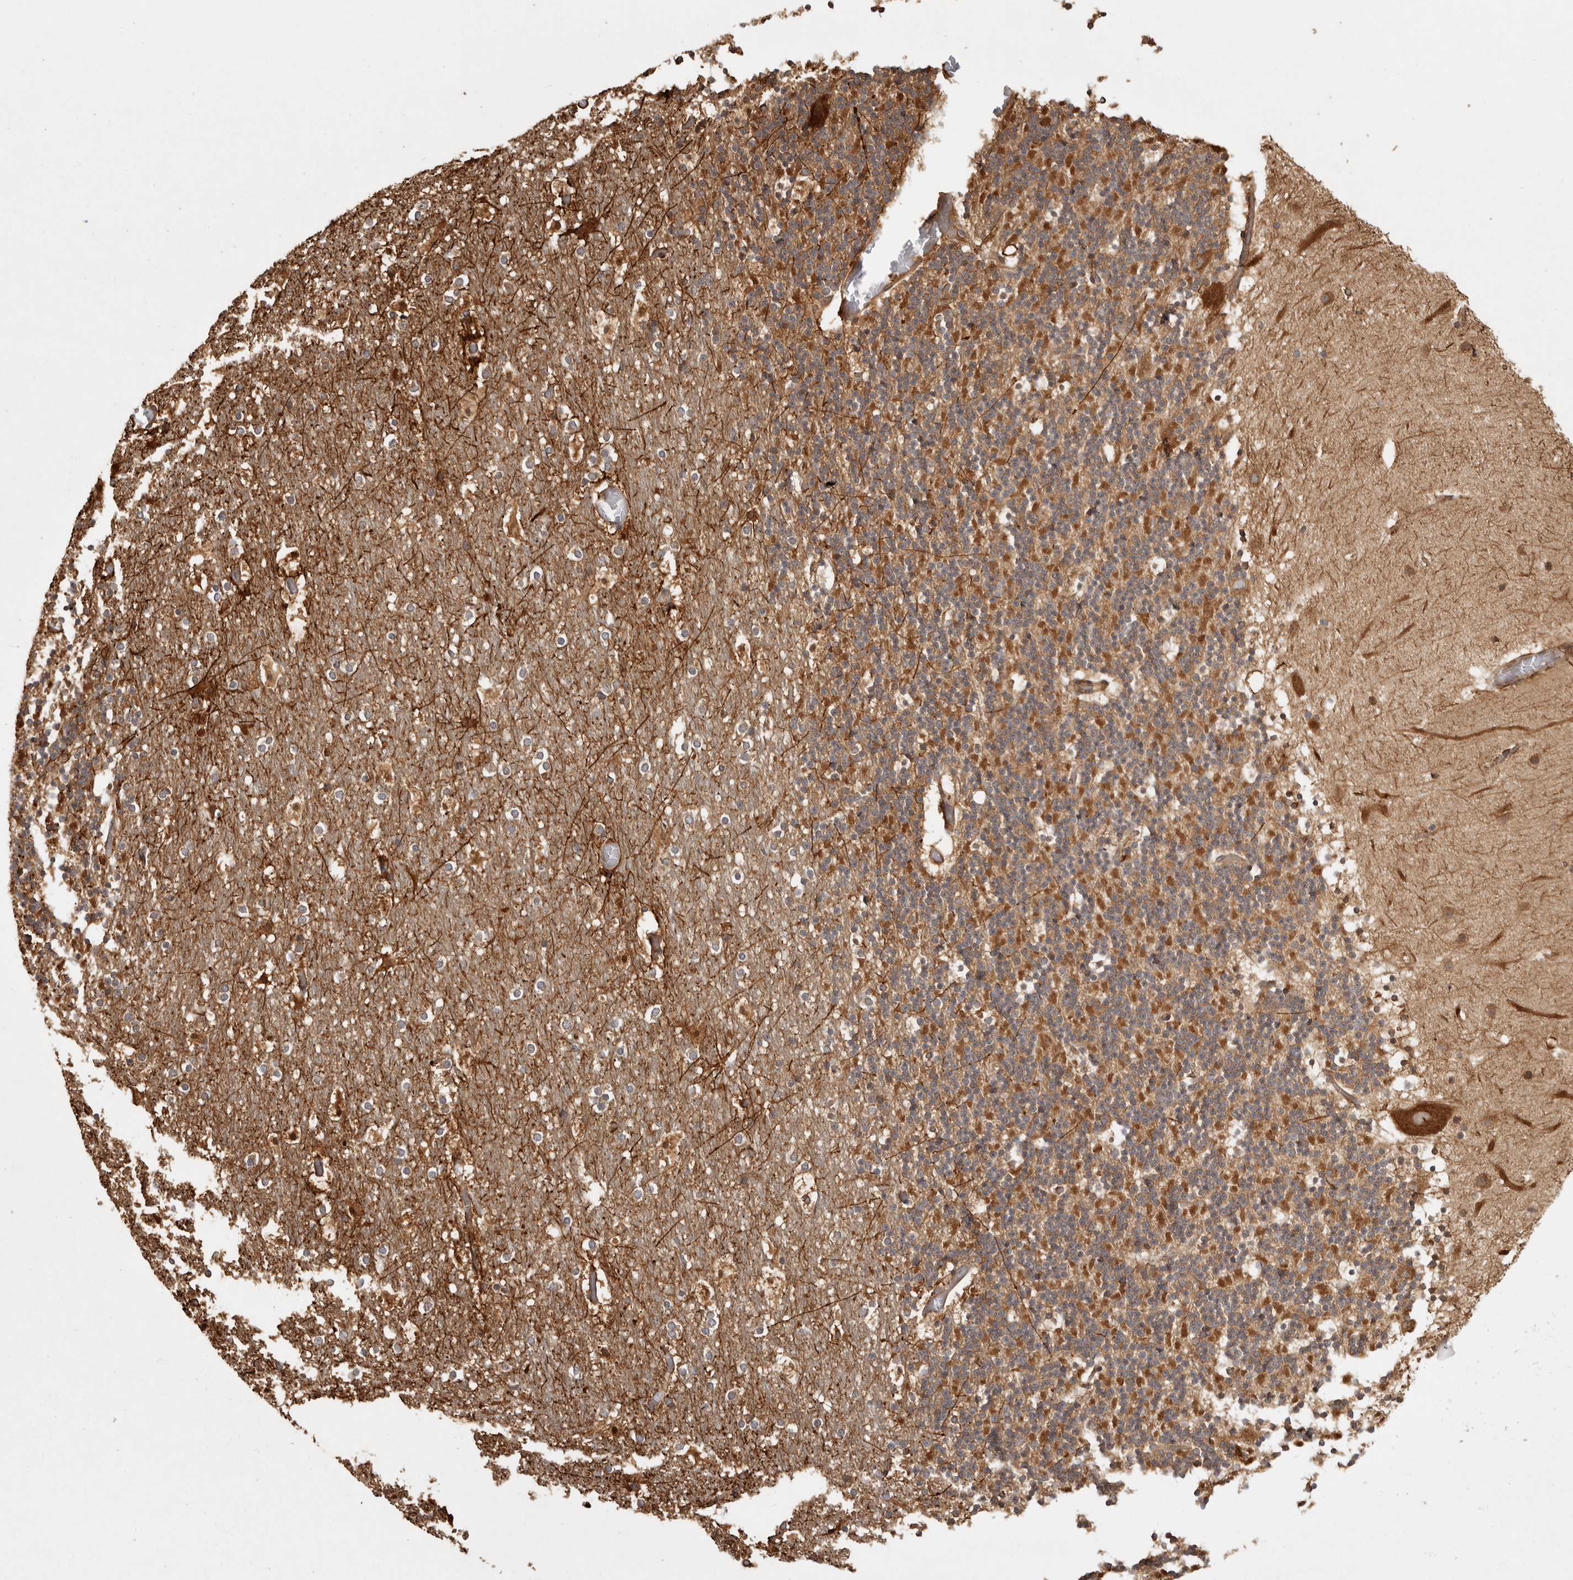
{"staining": {"intensity": "moderate", "quantity": ">75%", "location": "cytoplasmic/membranous"}, "tissue": "cerebellum", "cell_type": "Cells in granular layer", "image_type": "normal", "snomed": [{"axis": "morphology", "description": "Normal tissue, NOS"}, {"axis": "topography", "description": "Cerebellum"}], "caption": "Immunohistochemical staining of normal cerebellum demonstrates >75% levels of moderate cytoplasmic/membranous protein staining in approximately >75% of cells in granular layer.", "gene": "CAMSAP2", "patient": {"sex": "male", "age": 57}}